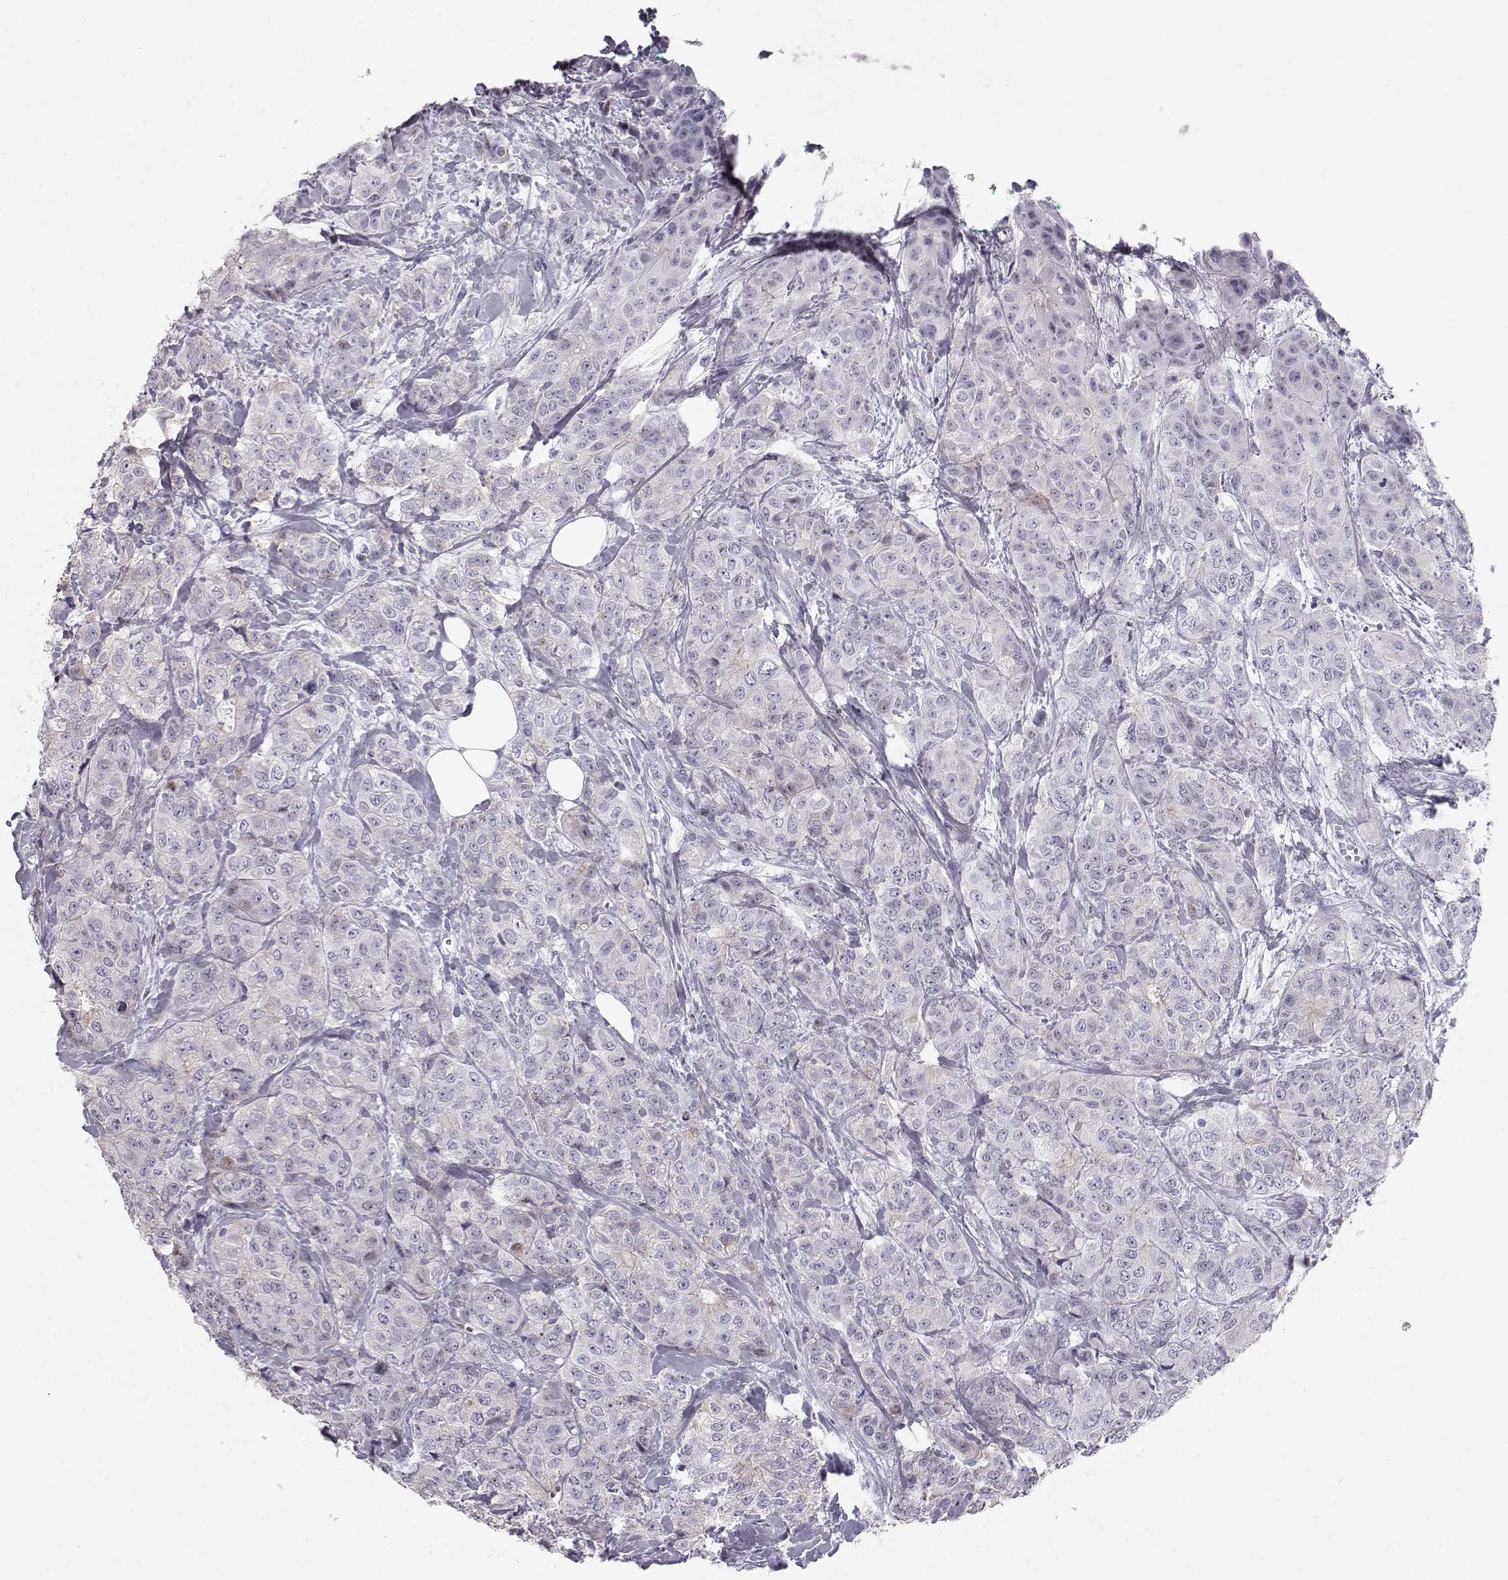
{"staining": {"intensity": "negative", "quantity": "none", "location": "none"}, "tissue": "breast cancer", "cell_type": "Tumor cells", "image_type": "cancer", "snomed": [{"axis": "morphology", "description": "Duct carcinoma"}, {"axis": "topography", "description": "Breast"}], "caption": "This is an immunohistochemistry image of invasive ductal carcinoma (breast). There is no expression in tumor cells.", "gene": "RD3", "patient": {"sex": "female", "age": 43}}